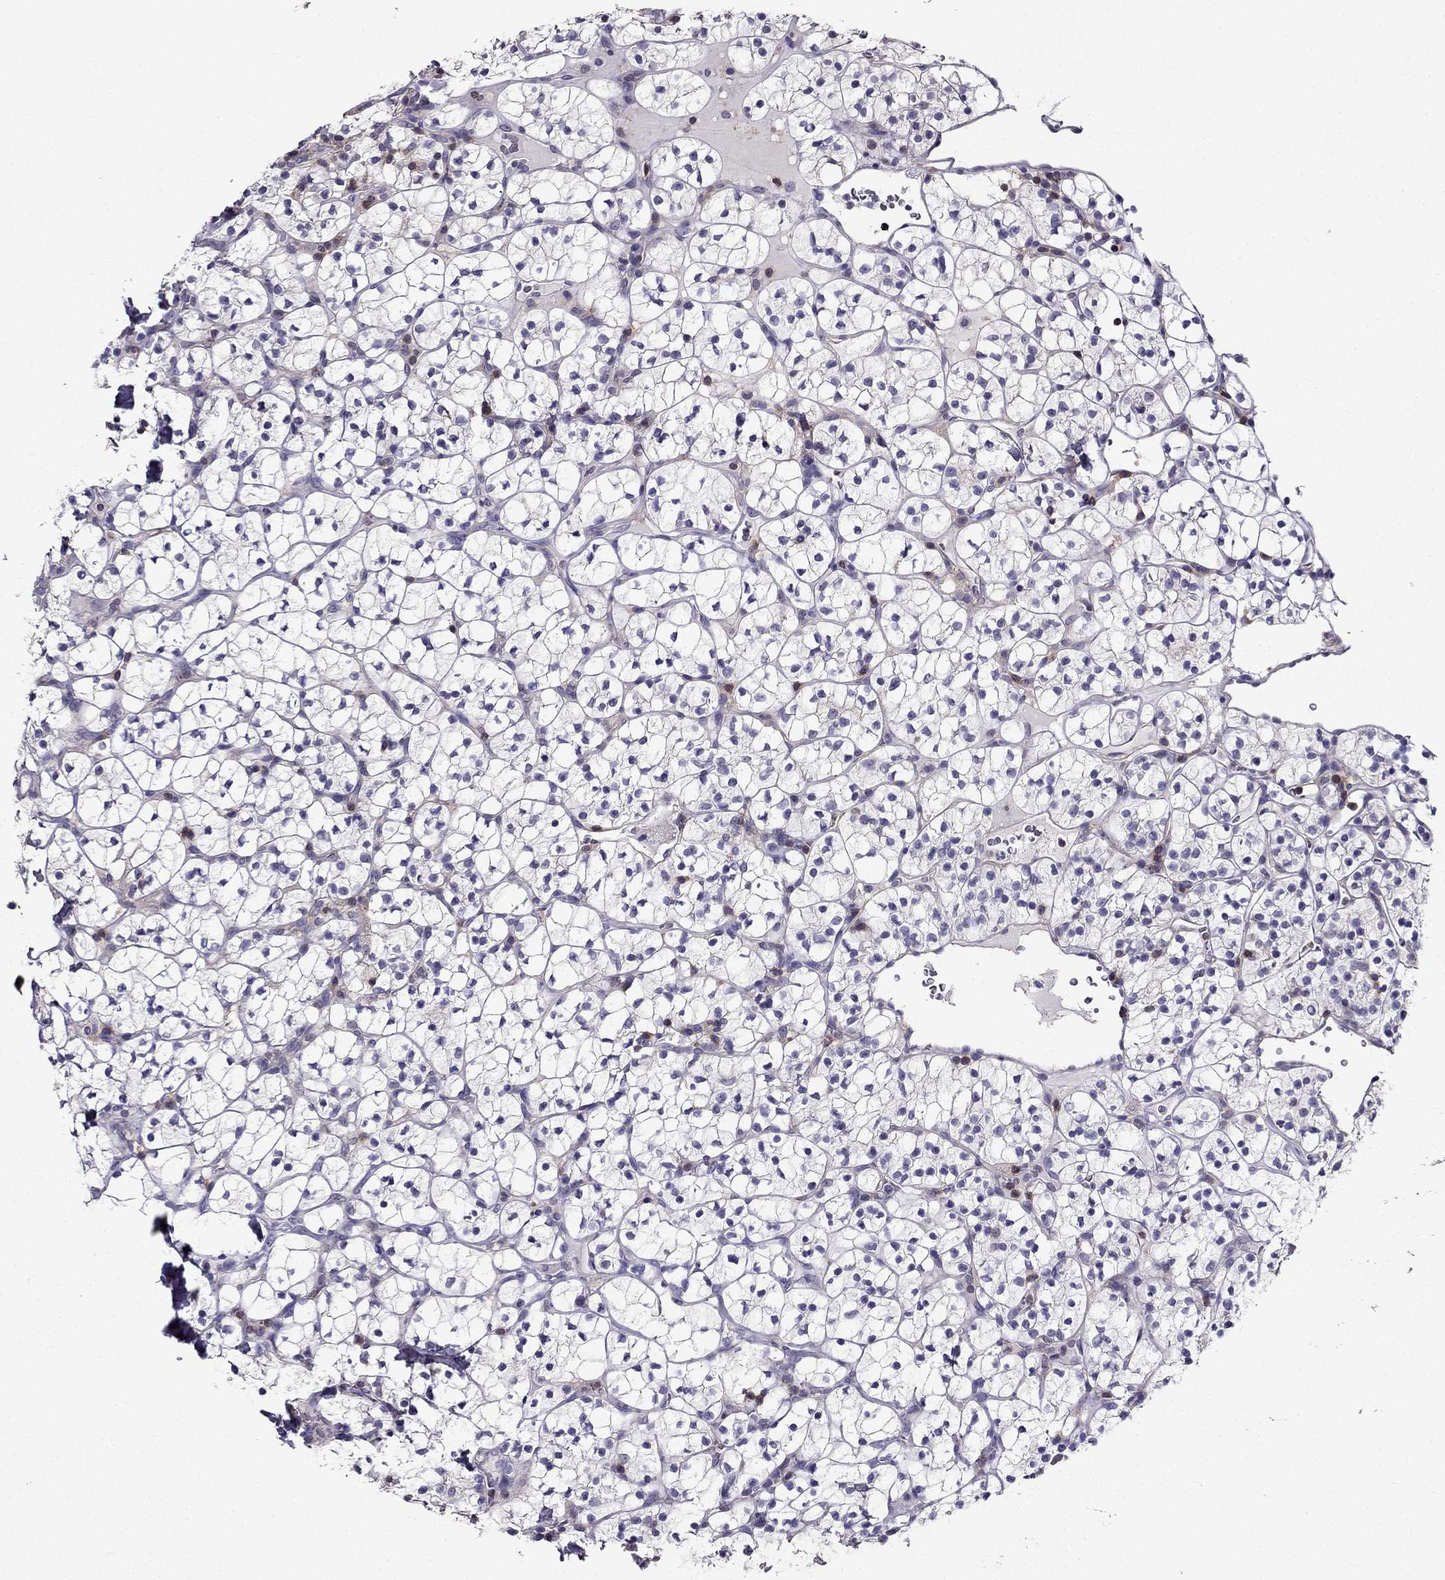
{"staining": {"intensity": "negative", "quantity": "none", "location": "none"}, "tissue": "renal cancer", "cell_type": "Tumor cells", "image_type": "cancer", "snomed": [{"axis": "morphology", "description": "Adenocarcinoma, NOS"}, {"axis": "topography", "description": "Kidney"}], "caption": "Immunohistochemistry of human renal cancer (adenocarcinoma) shows no positivity in tumor cells.", "gene": "AAK1", "patient": {"sex": "female", "age": 89}}